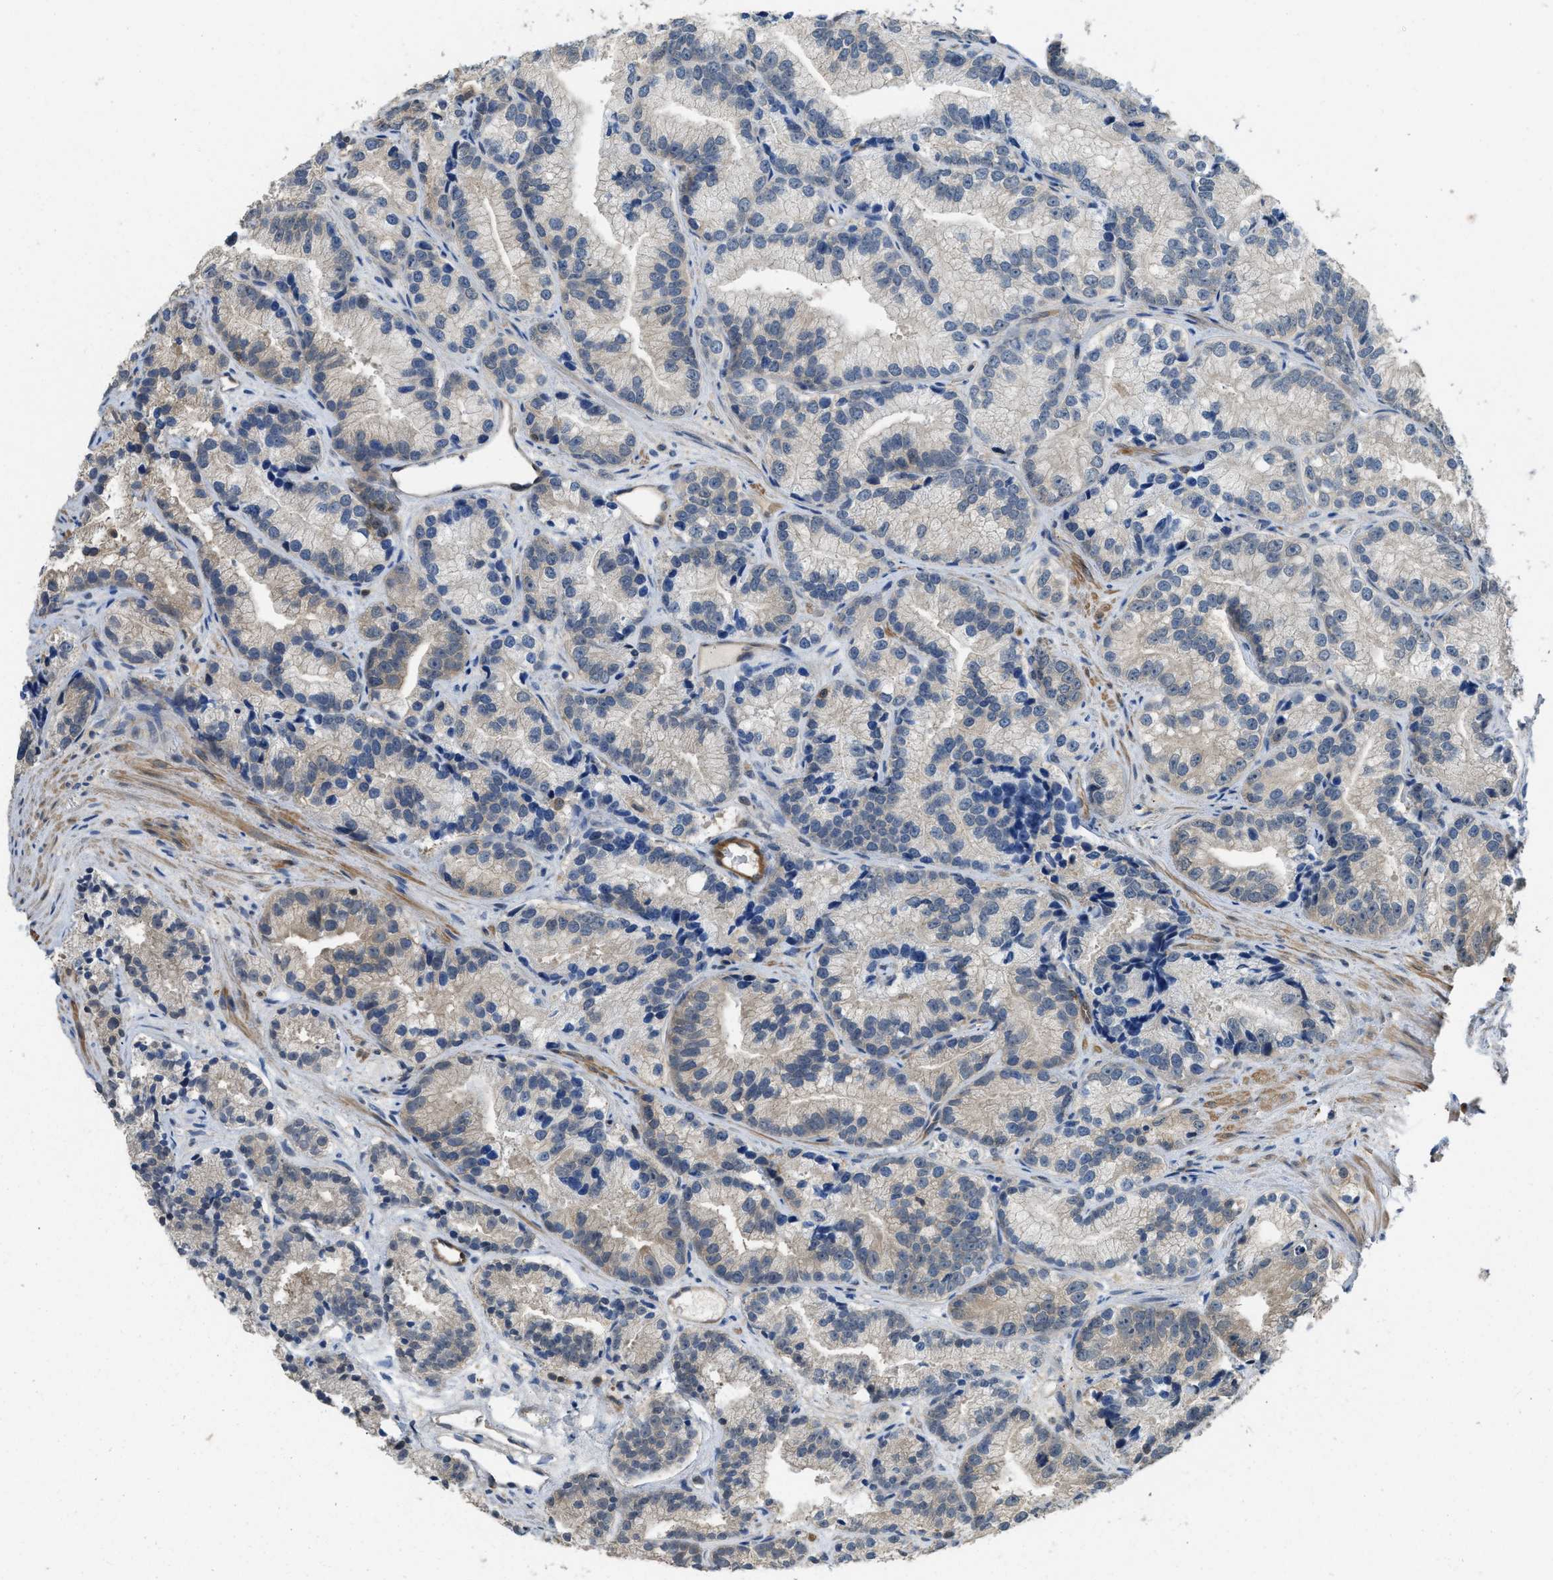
{"staining": {"intensity": "negative", "quantity": "none", "location": "none"}, "tissue": "prostate cancer", "cell_type": "Tumor cells", "image_type": "cancer", "snomed": [{"axis": "morphology", "description": "Adenocarcinoma, Low grade"}, {"axis": "topography", "description": "Prostate"}], "caption": "An IHC histopathology image of prostate cancer (low-grade adenocarcinoma) is shown. There is no staining in tumor cells of prostate cancer (low-grade adenocarcinoma). (DAB IHC visualized using brightfield microscopy, high magnification).", "gene": "TES", "patient": {"sex": "male", "age": 89}}